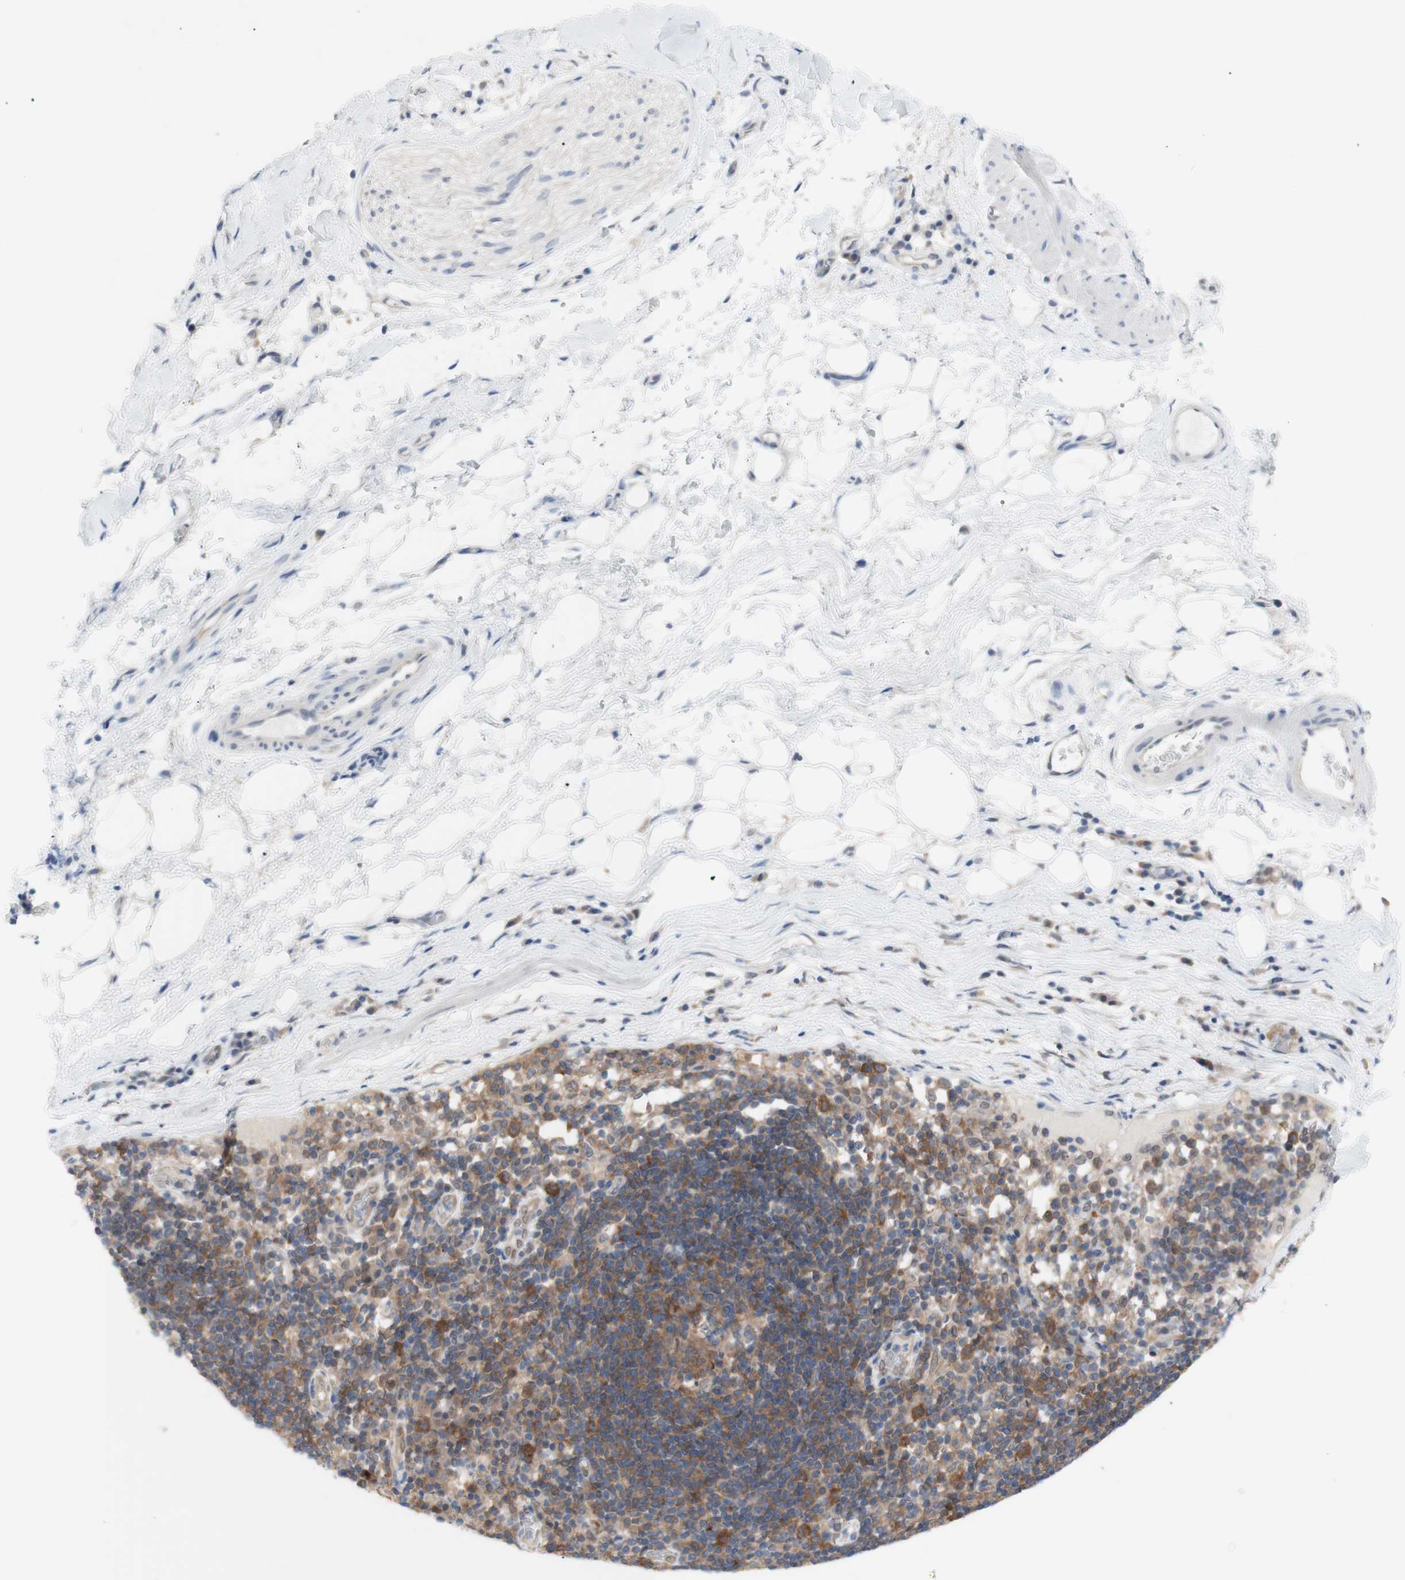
{"staining": {"intensity": "negative", "quantity": "none", "location": "none"}, "tissue": "adipose tissue", "cell_type": "Adipocytes", "image_type": "normal", "snomed": [{"axis": "morphology", "description": "Normal tissue, NOS"}, {"axis": "morphology", "description": "Adenocarcinoma, NOS"}, {"axis": "topography", "description": "Esophagus"}], "caption": "This is an immunohistochemistry micrograph of normal adipose tissue. There is no staining in adipocytes.", "gene": "PRMT5", "patient": {"sex": "male", "age": 62}}